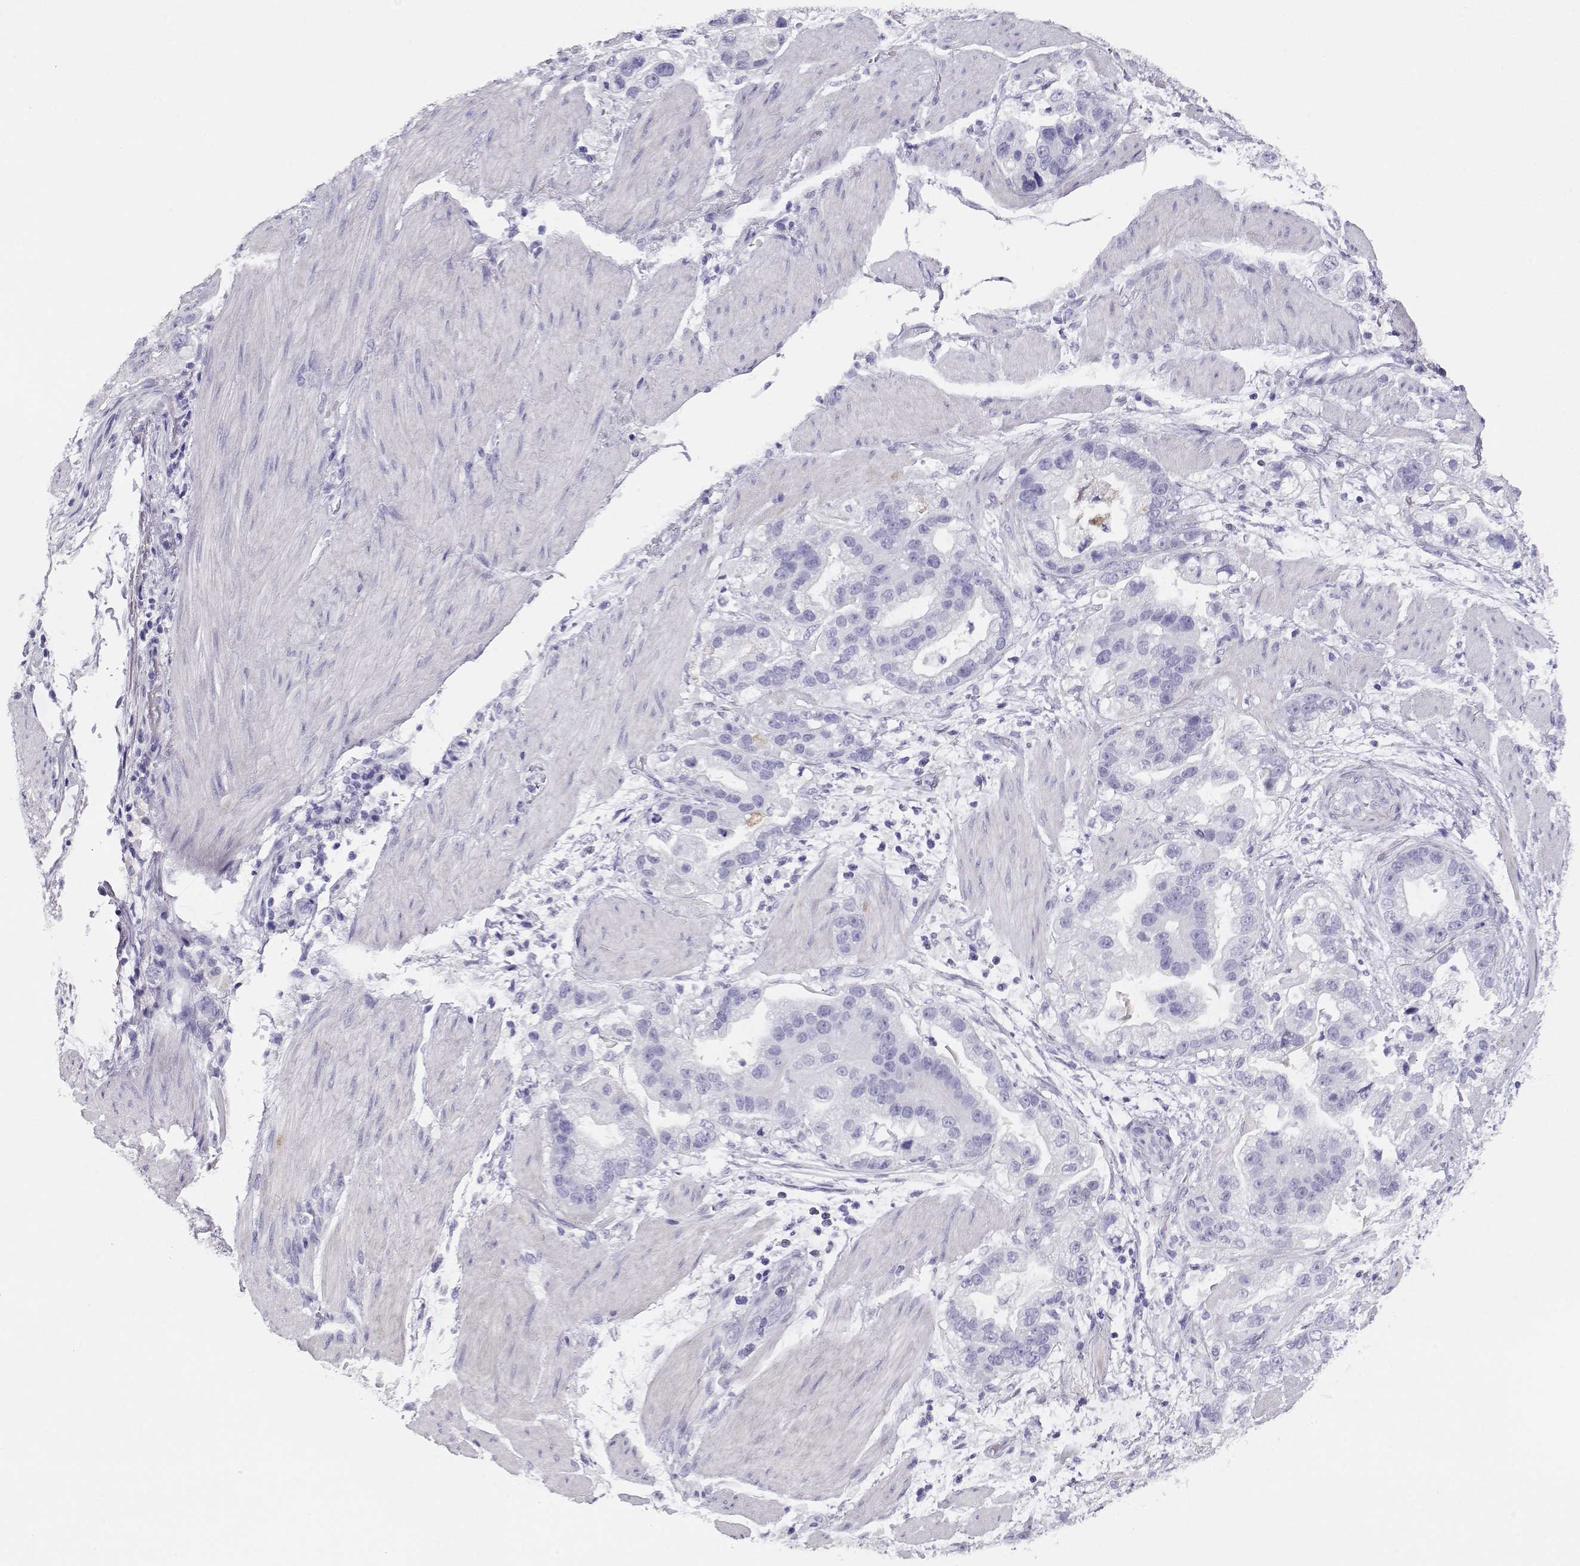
{"staining": {"intensity": "negative", "quantity": "none", "location": "none"}, "tissue": "stomach cancer", "cell_type": "Tumor cells", "image_type": "cancer", "snomed": [{"axis": "morphology", "description": "Adenocarcinoma, NOS"}, {"axis": "topography", "description": "Stomach"}], "caption": "The image exhibits no significant expression in tumor cells of stomach cancer.", "gene": "CRX", "patient": {"sex": "male", "age": 59}}